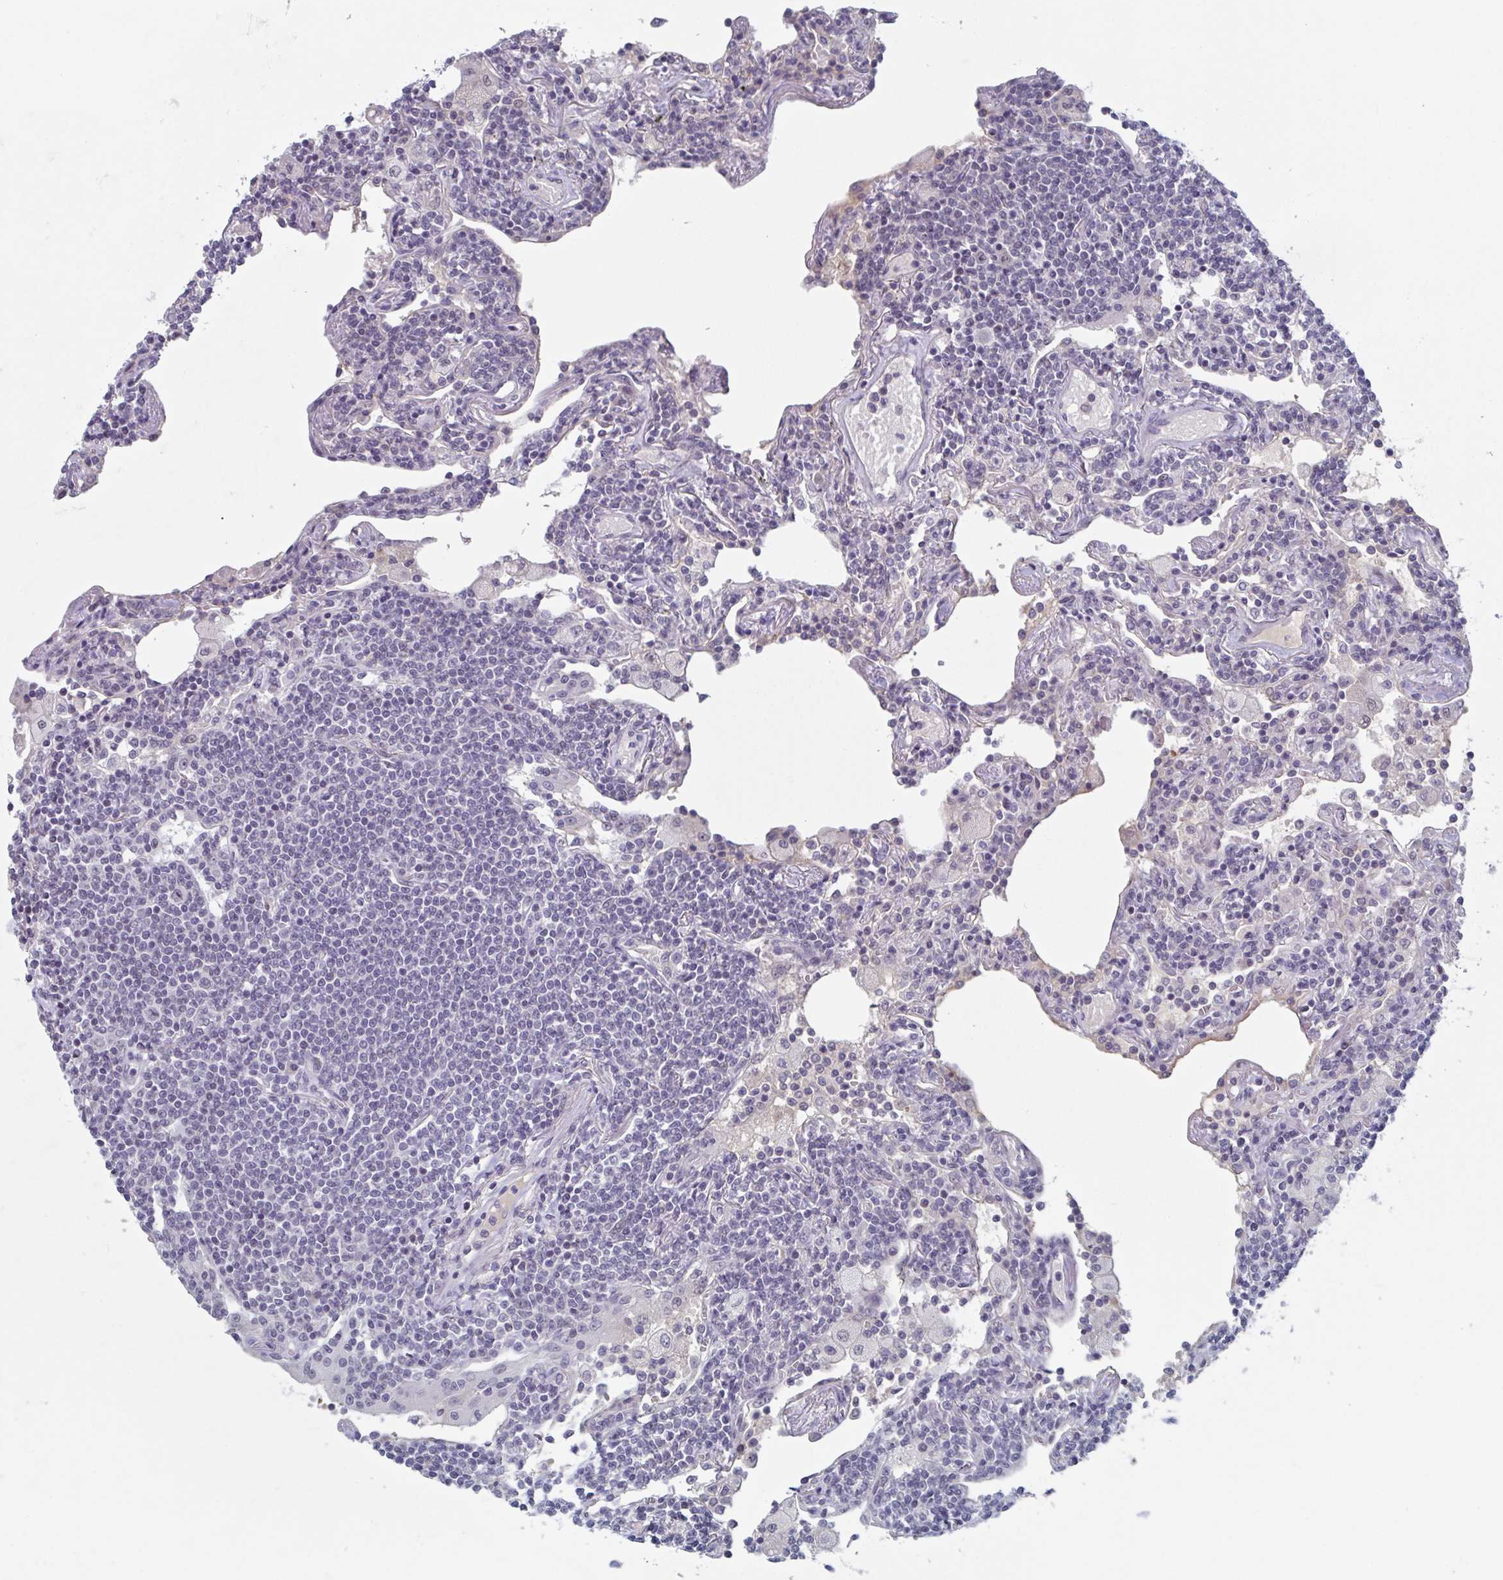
{"staining": {"intensity": "negative", "quantity": "none", "location": "none"}, "tissue": "lymphoma", "cell_type": "Tumor cells", "image_type": "cancer", "snomed": [{"axis": "morphology", "description": "Malignant lymphoma, non-Hodgkin's type, Low grade"}, {"axis": "topography", "description": "Lung"}], "caption": "An immunohistochemistry photomicrograph of low-grade malignant lymphoma, non-Hodgkin's type is shown. There is no staining in tumor cells of low-grade malignant lymphoma, non-Hodgkin's type.", "gene": "KDM4D", "patient": {"sex": "female", "age": 71}}